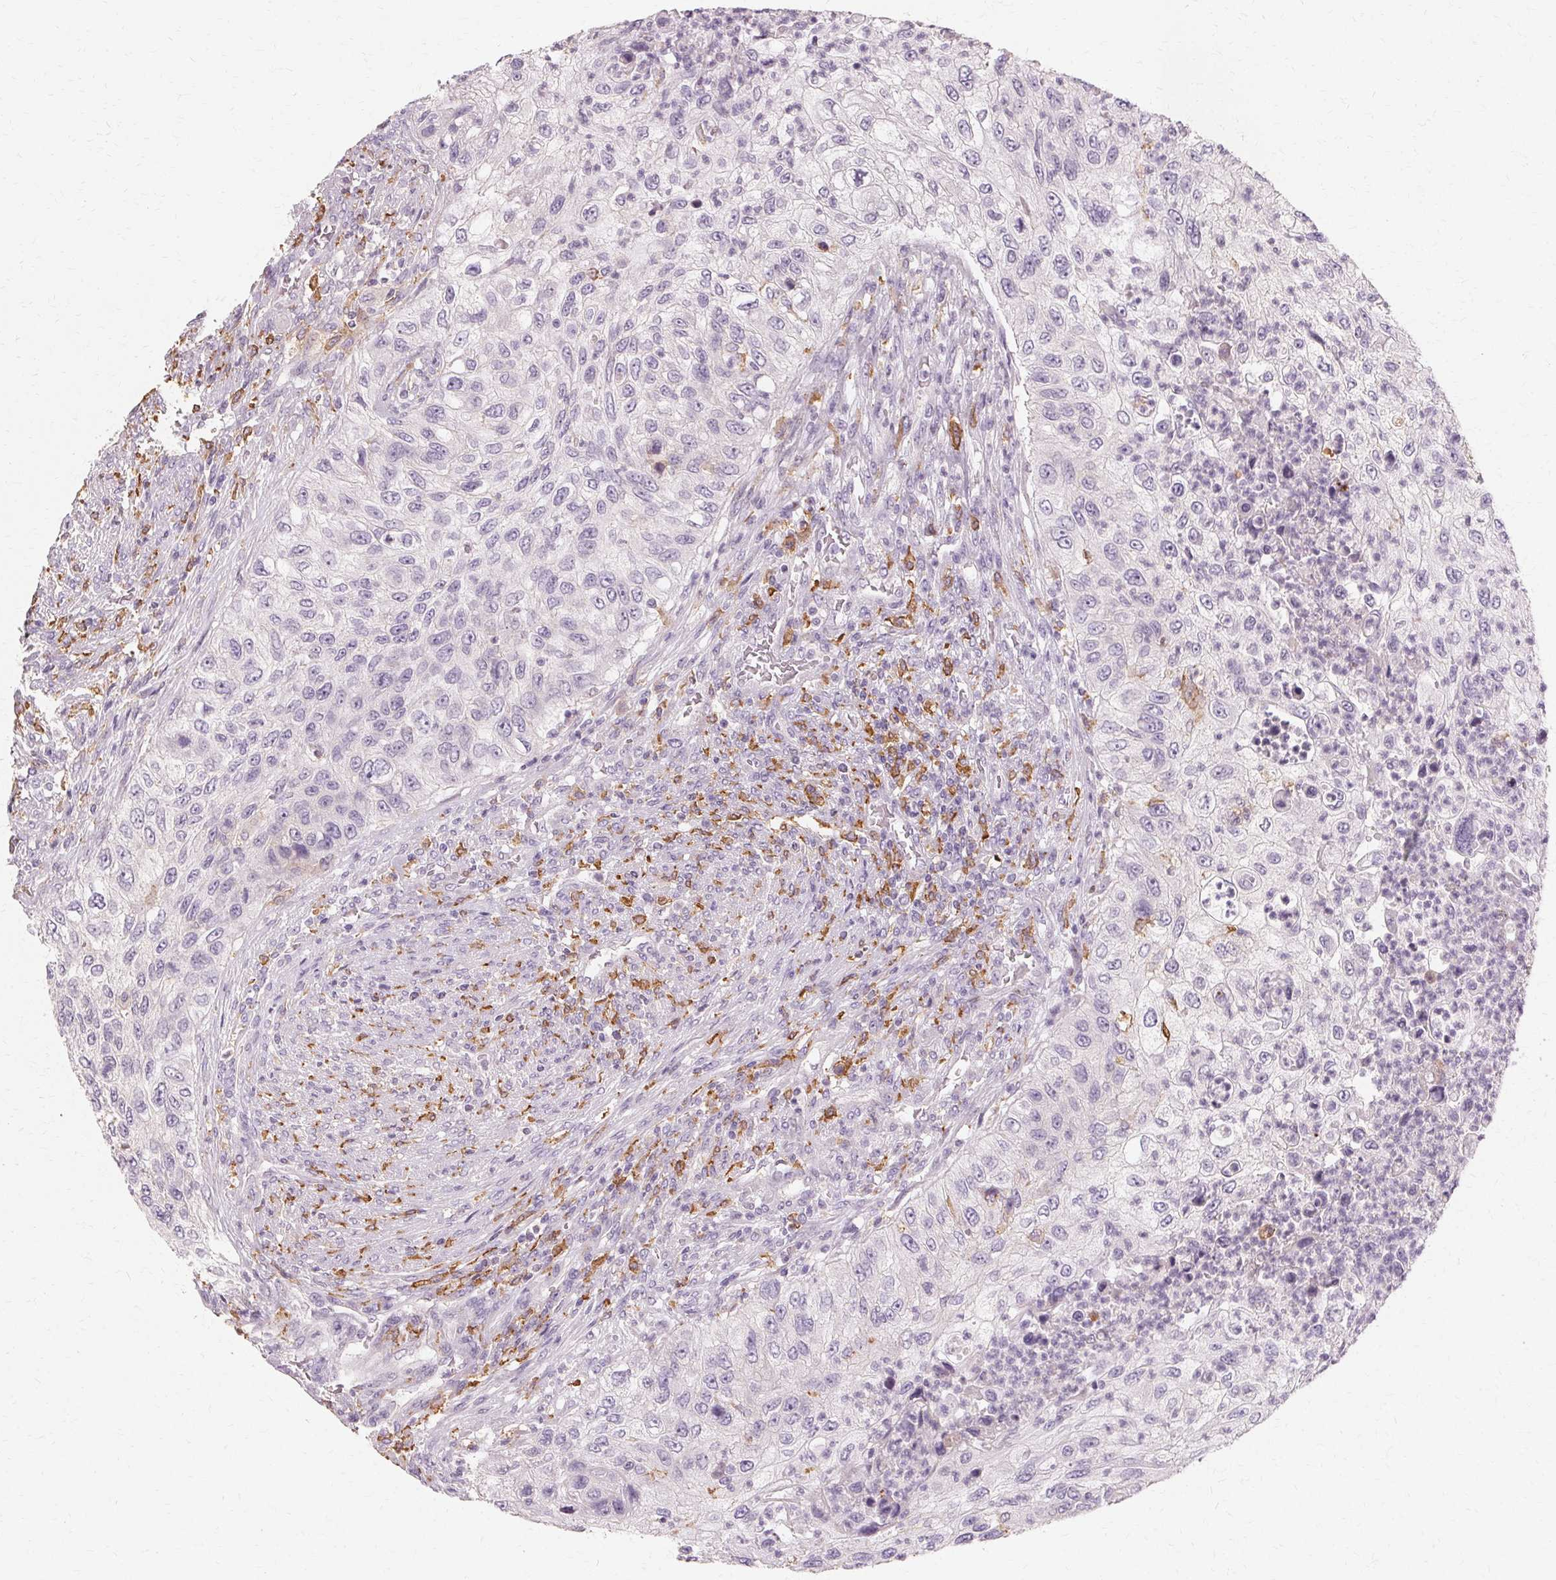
{"staining": {"intensity": "negative", "quantity": "none", "location": "none"}, "tissue": "urothelial cancer", "cell_type": "Tumor cells", "image_type": "cancer", "snomed": [{"axis": "morphology", "description": "Urothelial carcinoma, High grade"}, {"axis": "topography", "description": "Urinary bladder"}], "caption": "Tumor cells are negative for brown protein staining in urothelial carcinoma (high-grade). (DAB immunohistochemistry (IHC) visualized using brightfield microscopy, high magnification).", "gene": "IFNGR1", "patient": {"sex": "female", "age": 60}}